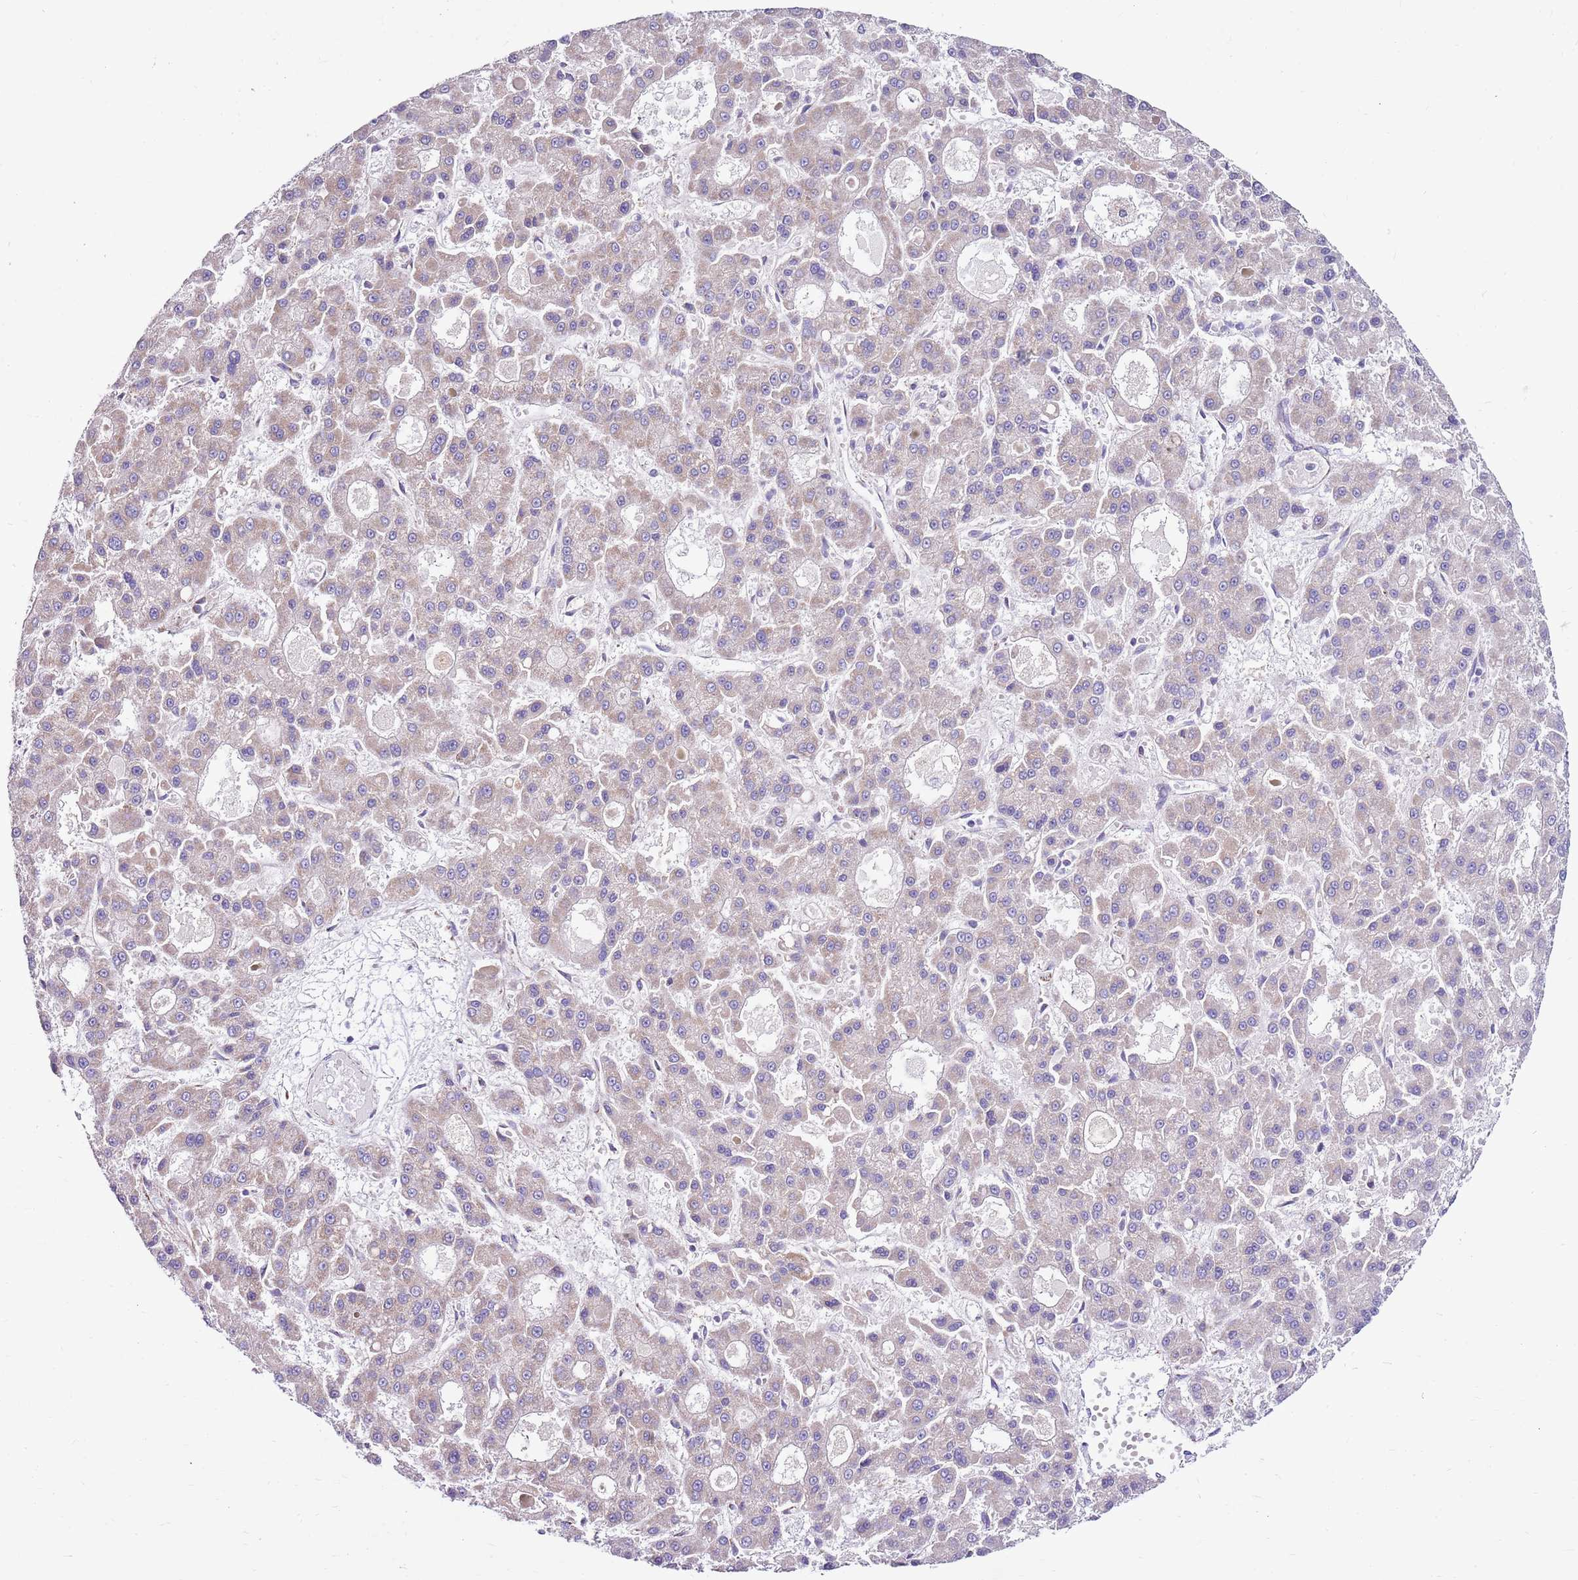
{"staining": {"intensity": "weak", "quantity": "<25%", "location": "cytoplasmic/membranous"}, "tissue": "liver cancer", "cell_type": "Tumor cells", "image_type": "cancer", "snomed": [{"axis": "morphology", "description": "Carcinoma, Hepatocellular, NOS"}, {"axis": "topography", "description": "Liver"}], "caption": "Tumor cells show no significant expression in liver cancer (hepatocellular carcinoma).", "gene": "HECTD4", "patient": {"sex": "male", "age": 70}}